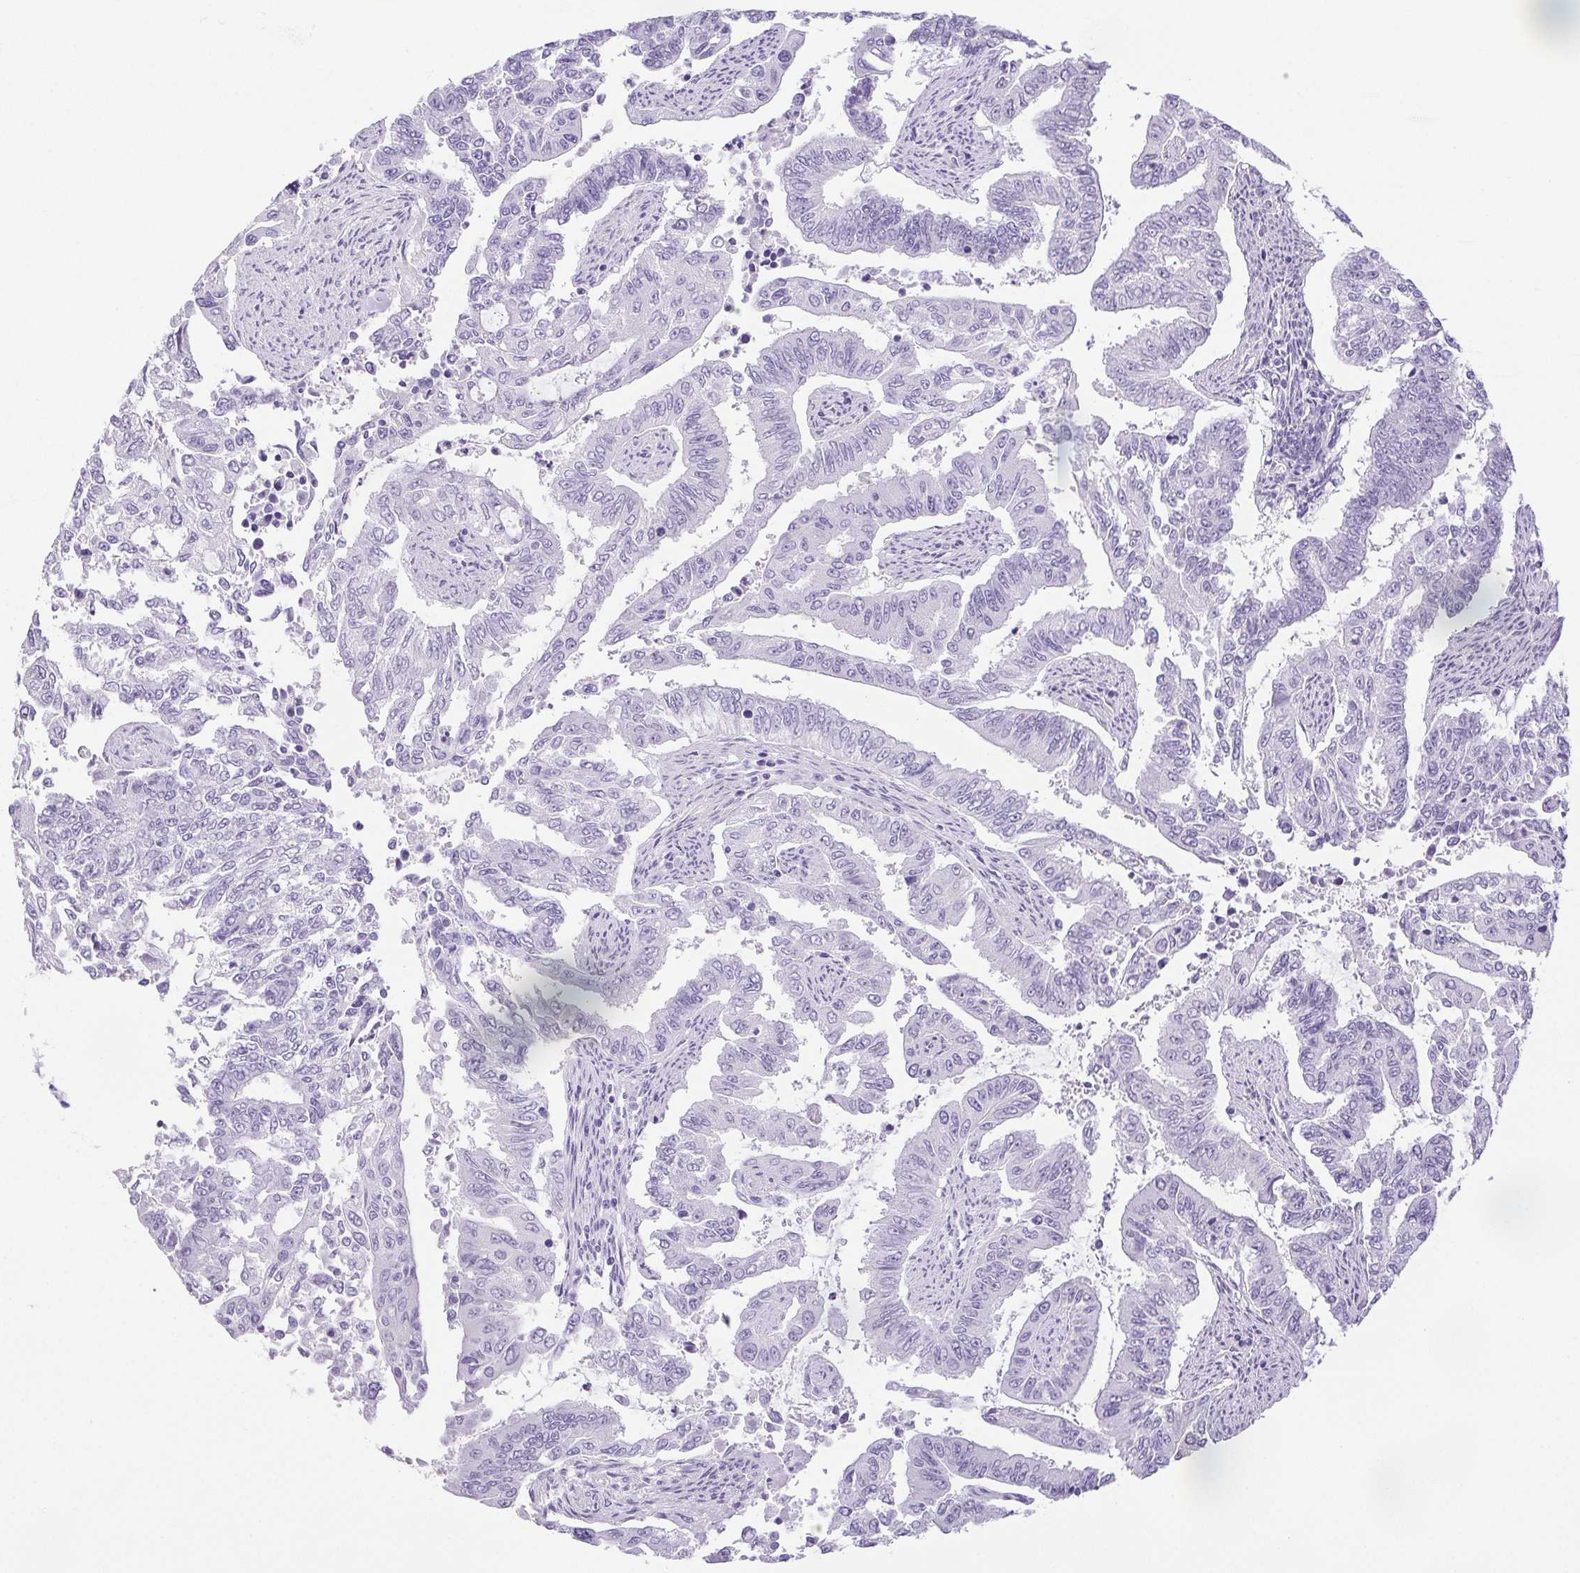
{"staining": {"intensity": "negative", "quantity": "none", "location": "none"}, "tissue": "endometrial cancer", "cell_type": "Tumor cells", "image_type": "cancer", "snomed": [{"axis": "morphology", "description": "Adenocarcinoma, NOS"}, {"axis": "topography", "description": "Uterus"}], "caption": "Endometrial cancer (adenocarcinoma) was stained to show a protein in brown. There is no significant staining in tumor cells.", "gene": "HLA-G", "patient": {"sex": "female", "age": 59}}